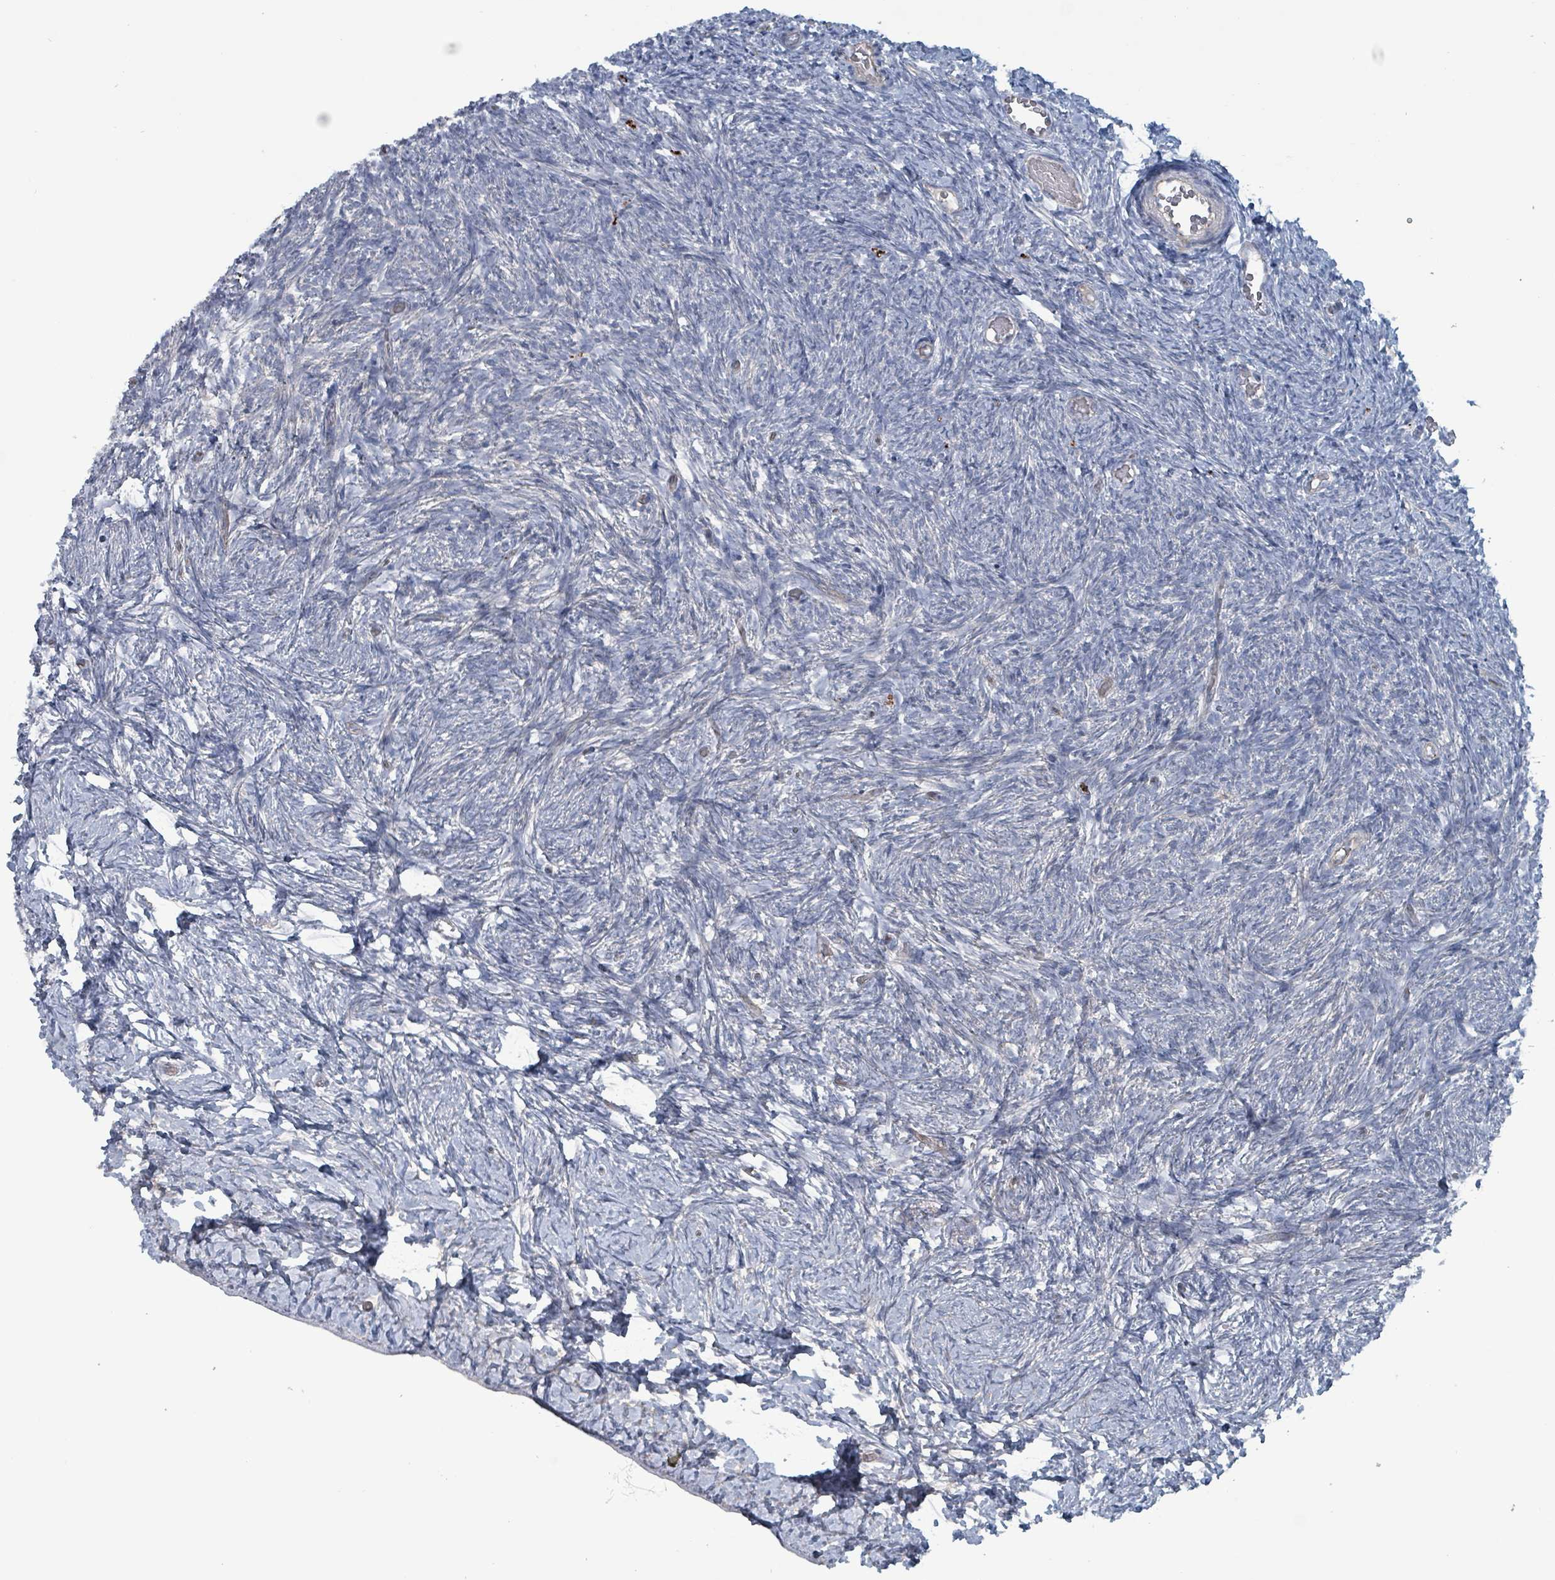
{"staining": {"intensity": "negative", "quantity": "none", "location": "none"}, "tissue": "ovary", "cell_type": "Follicle cells", "image_type": "normal", "snomed": [{"axis": "morphology", "description": "Normal tissue, NOS"}, {"axis": "topography", "description": "Ovary"}], "caption": "High power microscopy image of an immunohistochemistry (IHC) micrograph of unremarkable ovary, revealing no significant positivity in follicle cells. (IHC, brightfield microscopy, high magnification).", "gene": "TAAR5", "patient": {"sex": "female", "age": 39}}